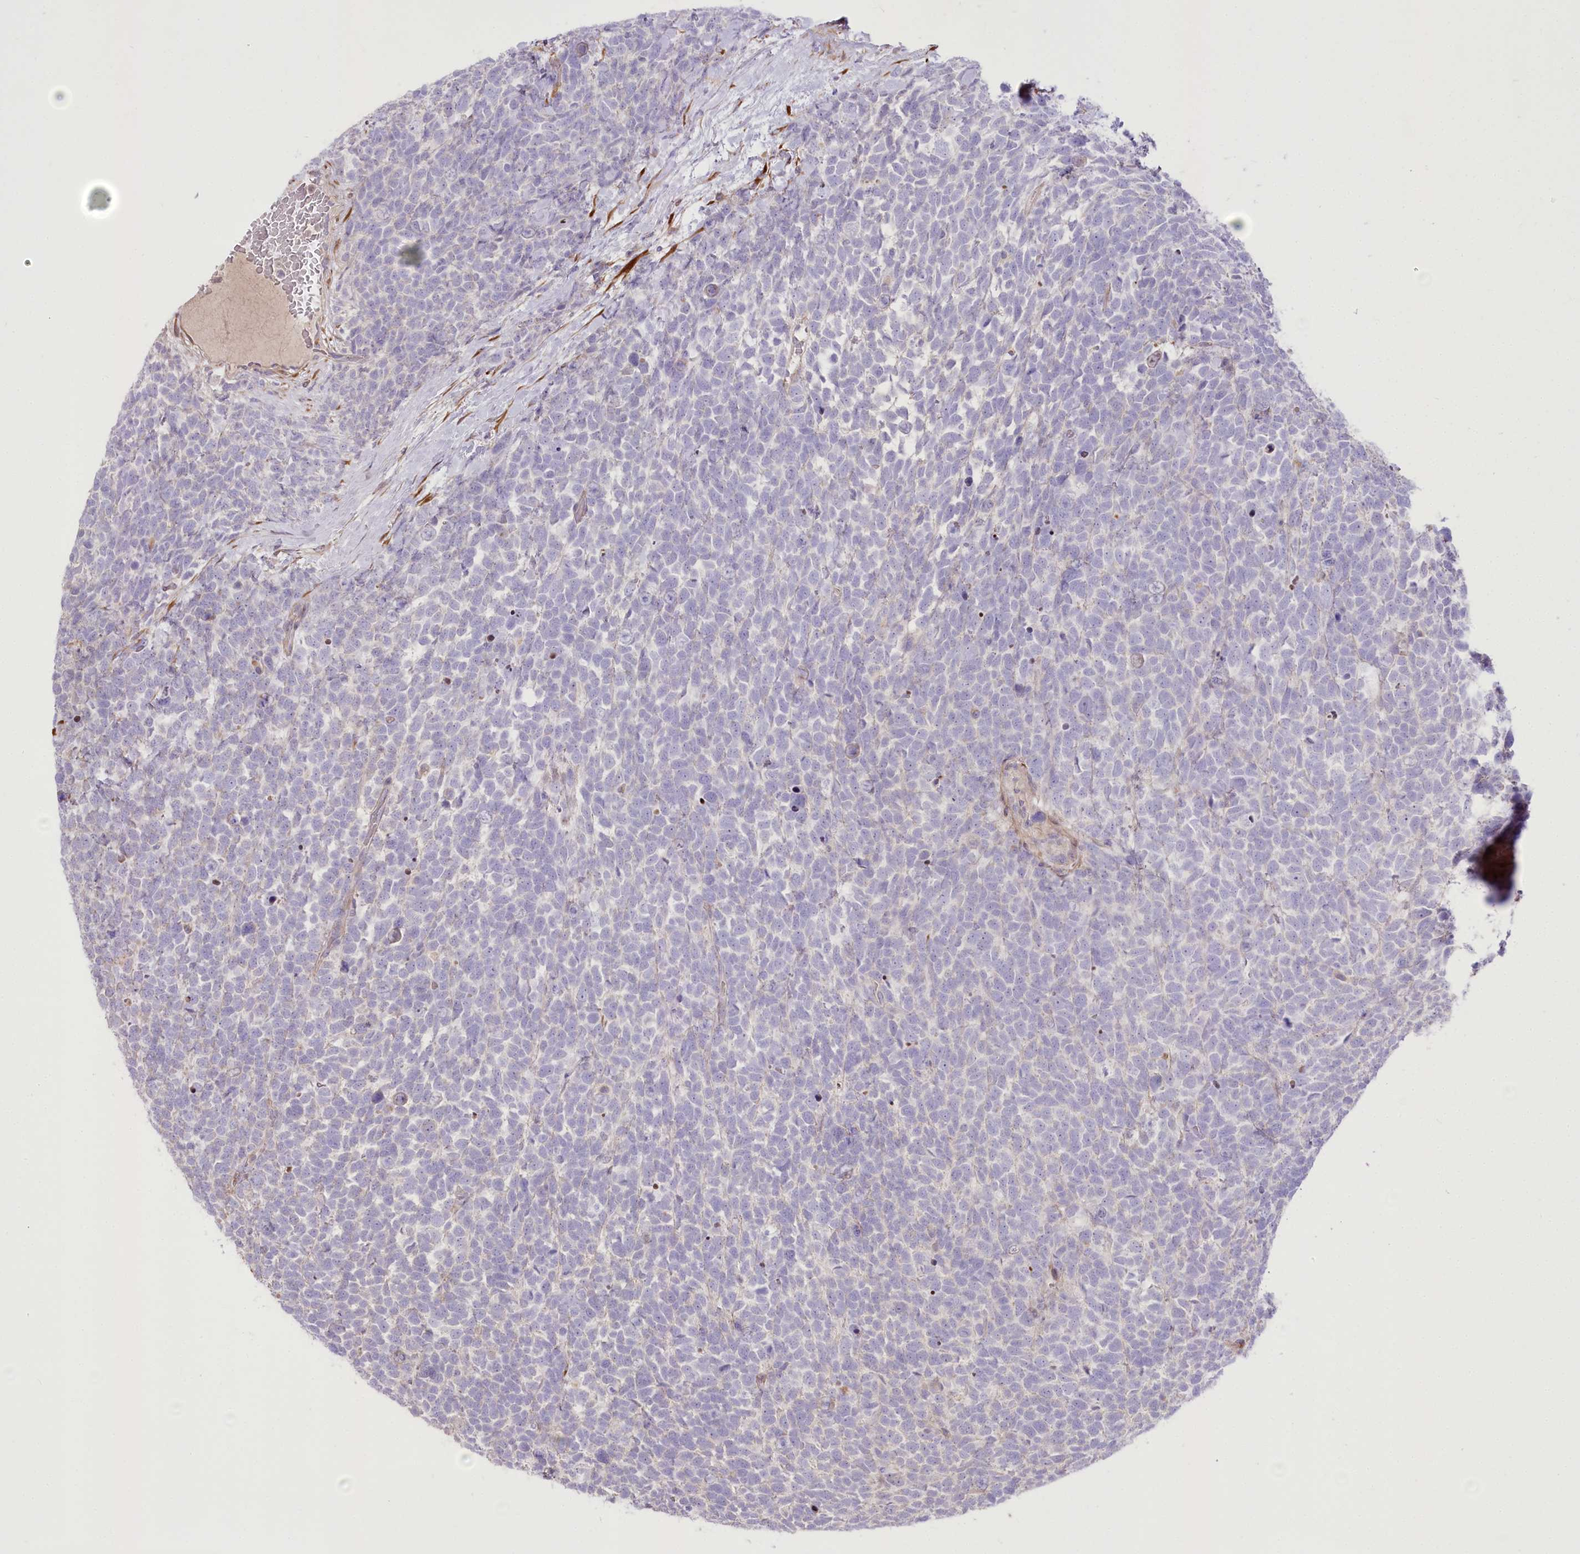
{"staining": {"intensity": "negative", "quantity": "none", "location": "none"}, "tissue": "urothelial cancer", "cell_type": "Tumor cells", "image_type": "cancer", "snomed": [{"axis": "morphology", "description": "Urothelial carcinoma, High grade"}, {"axis": "topography", "description": "Urinary bladder"}], "caption": "Image shows no protein staining in tumor cells of urothelial cancer tissue.", "gene": "RNF24", "patient": {"sex": "female", "age": 82}}